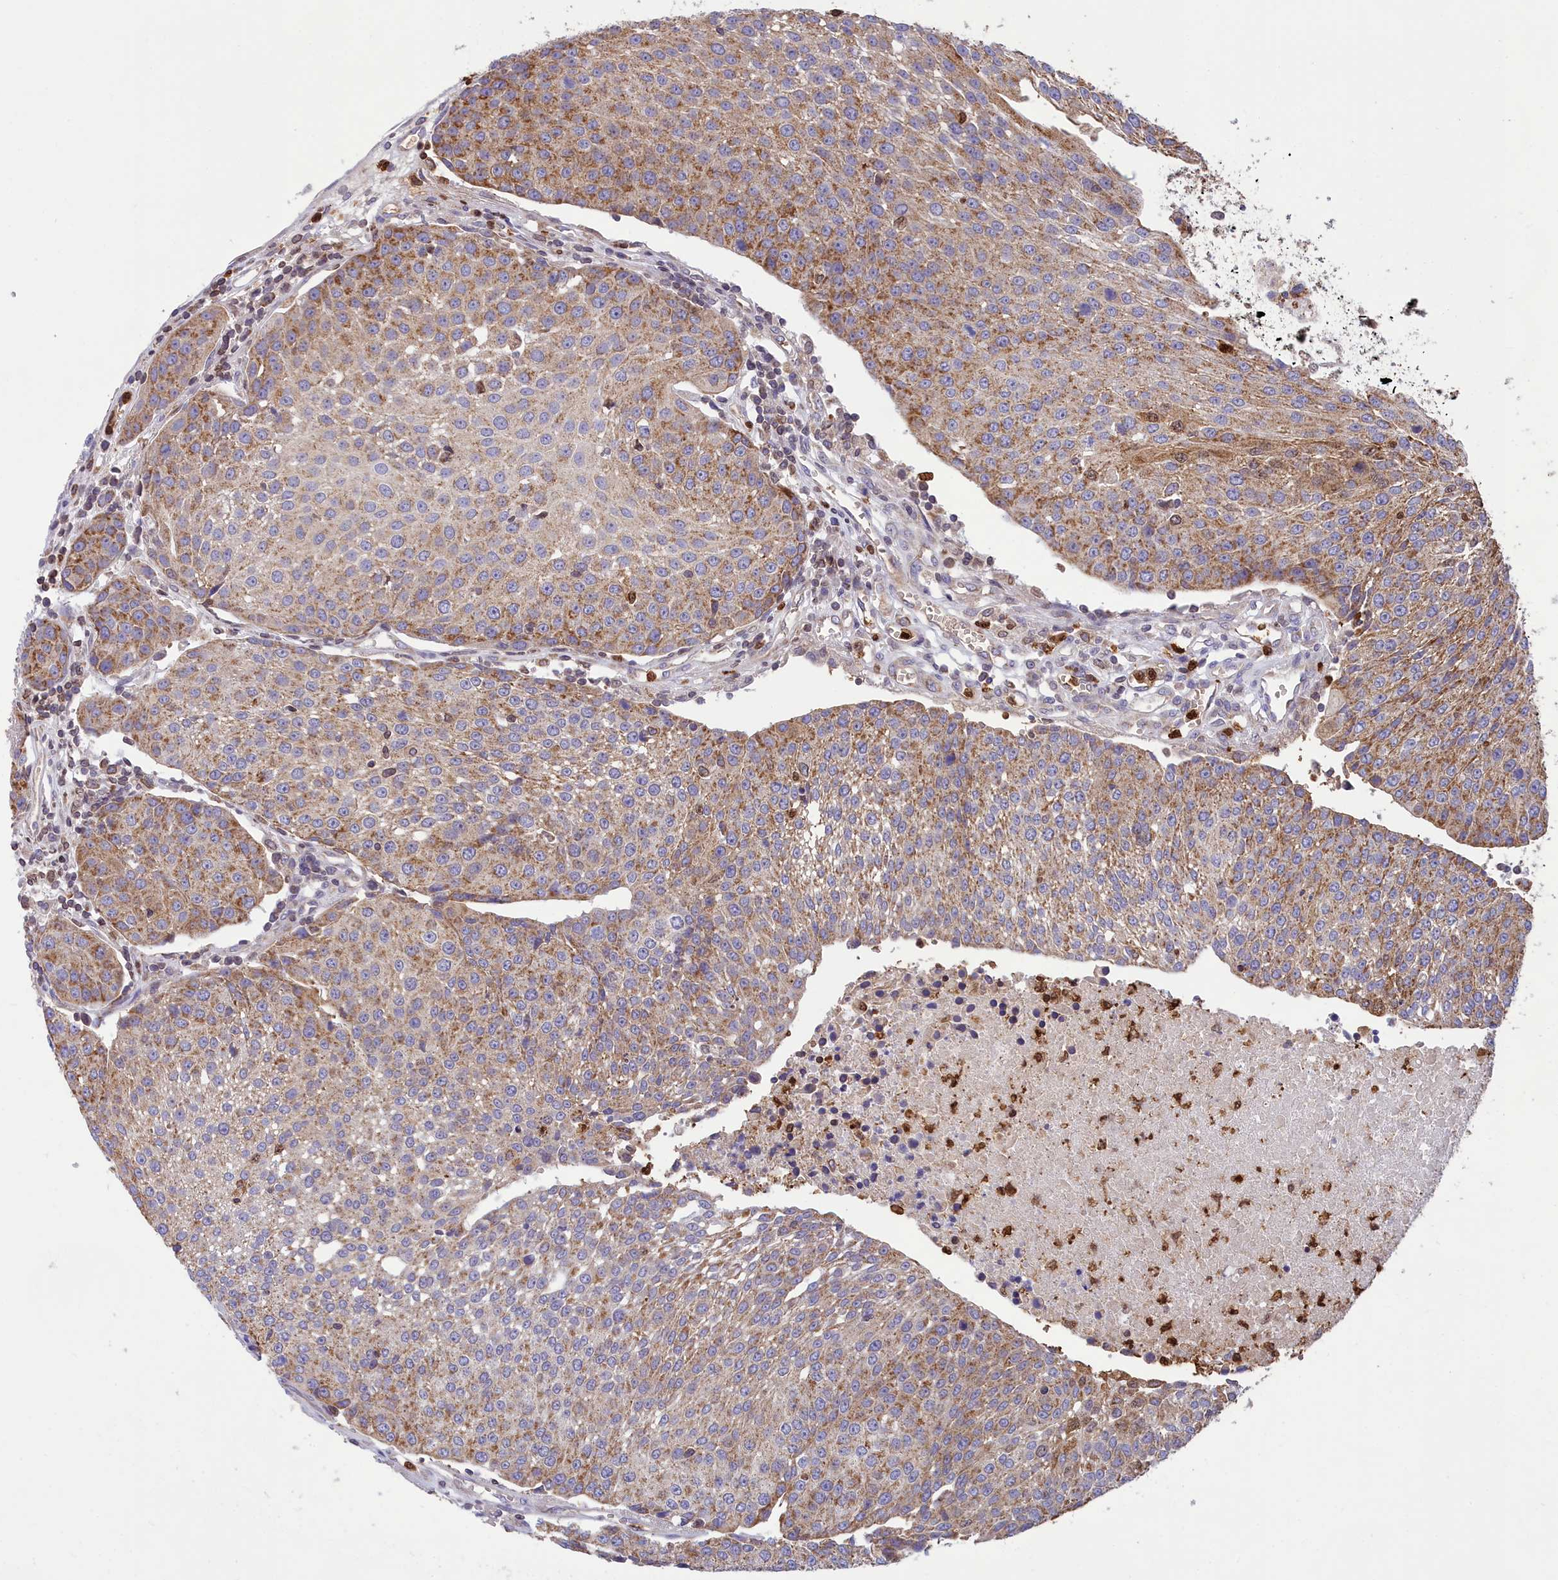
{"staining": {"intensity": "moderate", "quantity": ">75%", "location": "cytoplasmic/membranous"}, "tissue": "urothelial cancer", "cell_type": "Tumor cells", "image_type": "cancer", "snomed": [{"axis": "morphology", "description": "Urothelial carcinoma, High grade"}, {"axis": "topography", "description": "Urinary bladder"}], "caption": "IHC staining of urothelial cancer, which demonstrates medium levels of moderate cytoplasmic/membranous positivity in about >75% of tumor cells indicating moderate cytoplasmic/membranous protein expression. The staining was performed using DAB (brown) for protein detection and nuclei were counterstained in hematoxylin (blue).", "gene": "PKHD1L1", "patient": {"sex": "female", "age": 85}}